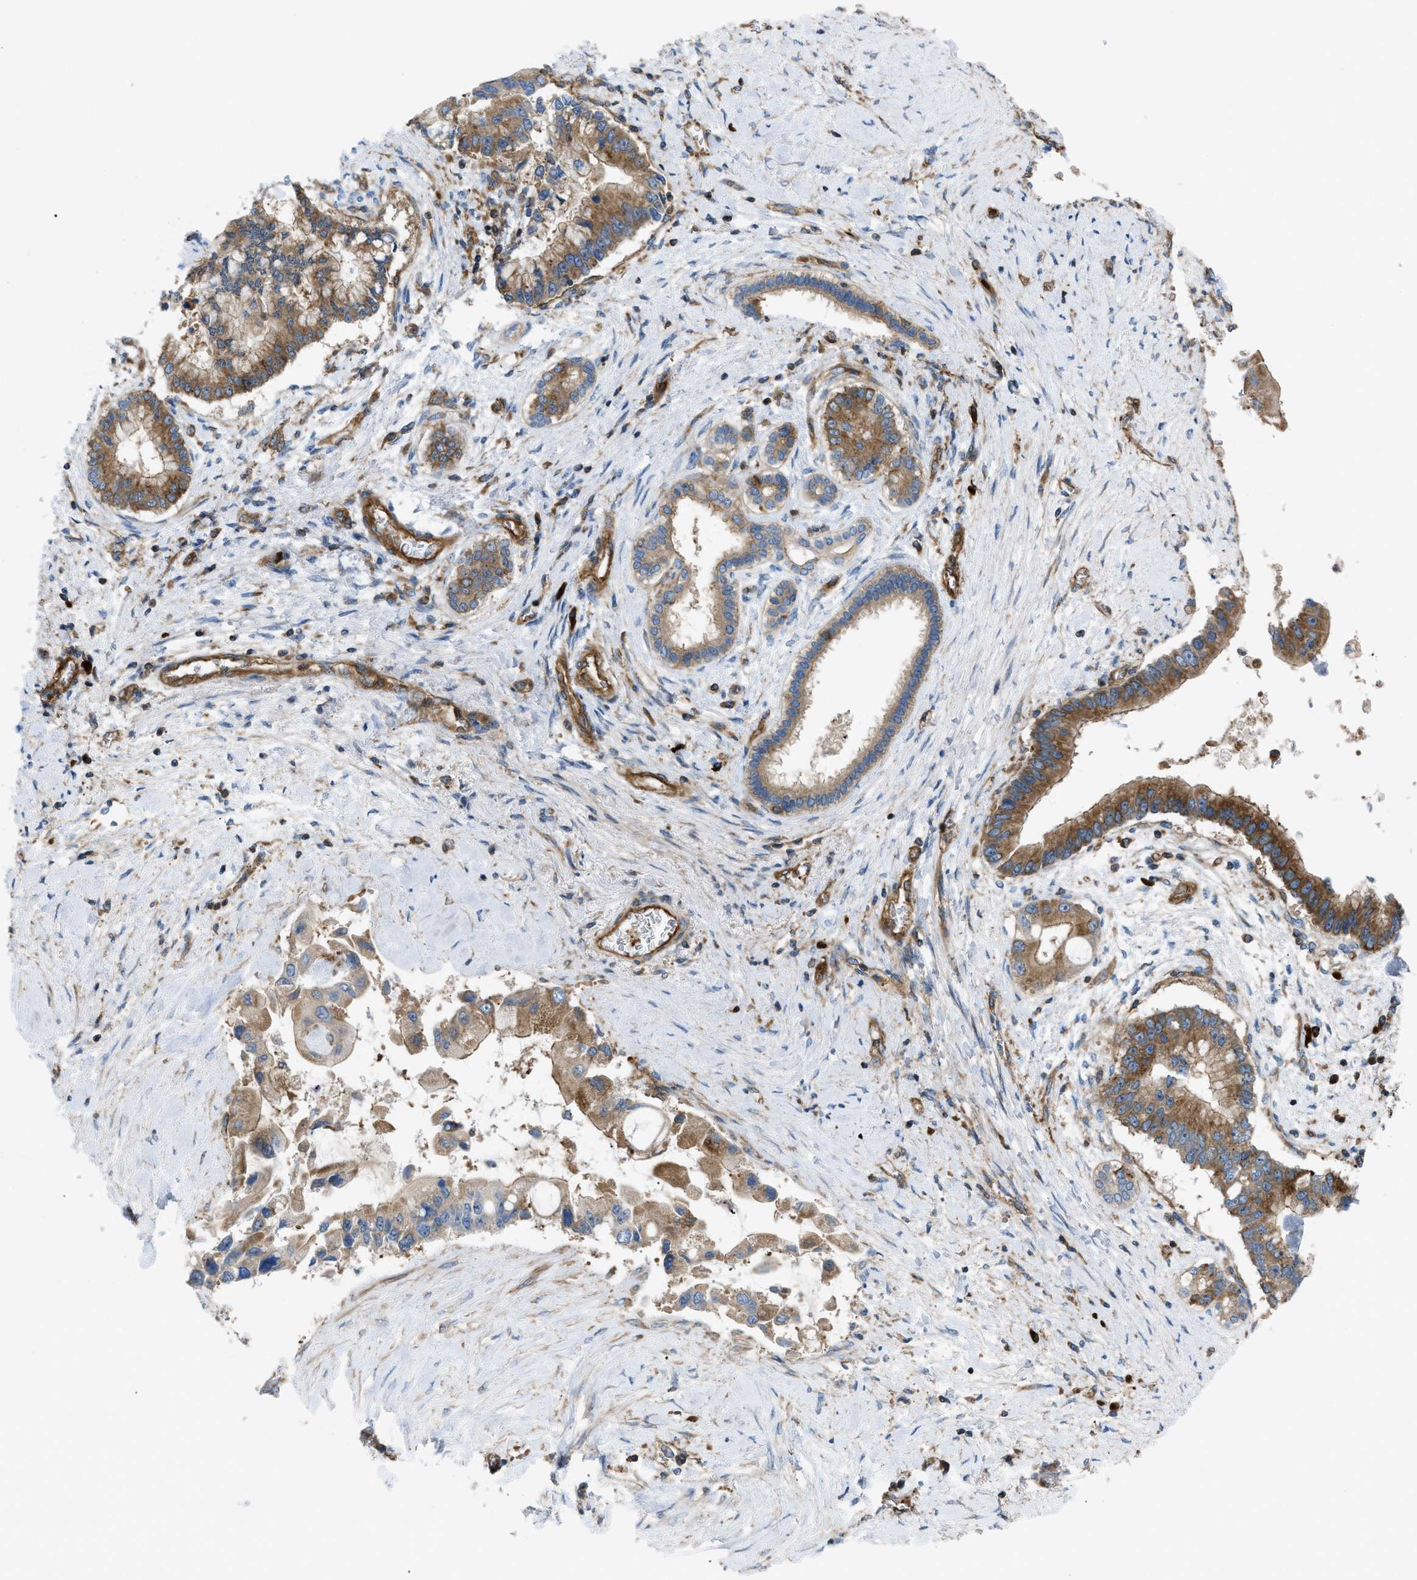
{"staining": {"intensity": "moderate", "quantity": ">75%", "location": "cytoplasmic/membranous"}, "tissue": "liver cancer", "cell_type": "Tumor cells", "image_type": "cancer", "snomed": [{"axis": "morphology", "description": "Cholangiocarcinoma"}, {"axis": "topography", "description": "Liver"}], "caption": "Cholangiocarcinoma (liver) stained for a protein shows moderate cytoplasmic/membranous positivity in tumor cells. (DAB = brown stain, brightfield microscopy at high magnification).", "gene": "ATP2A3", "patient": {"sex": "male", "age": 50}}